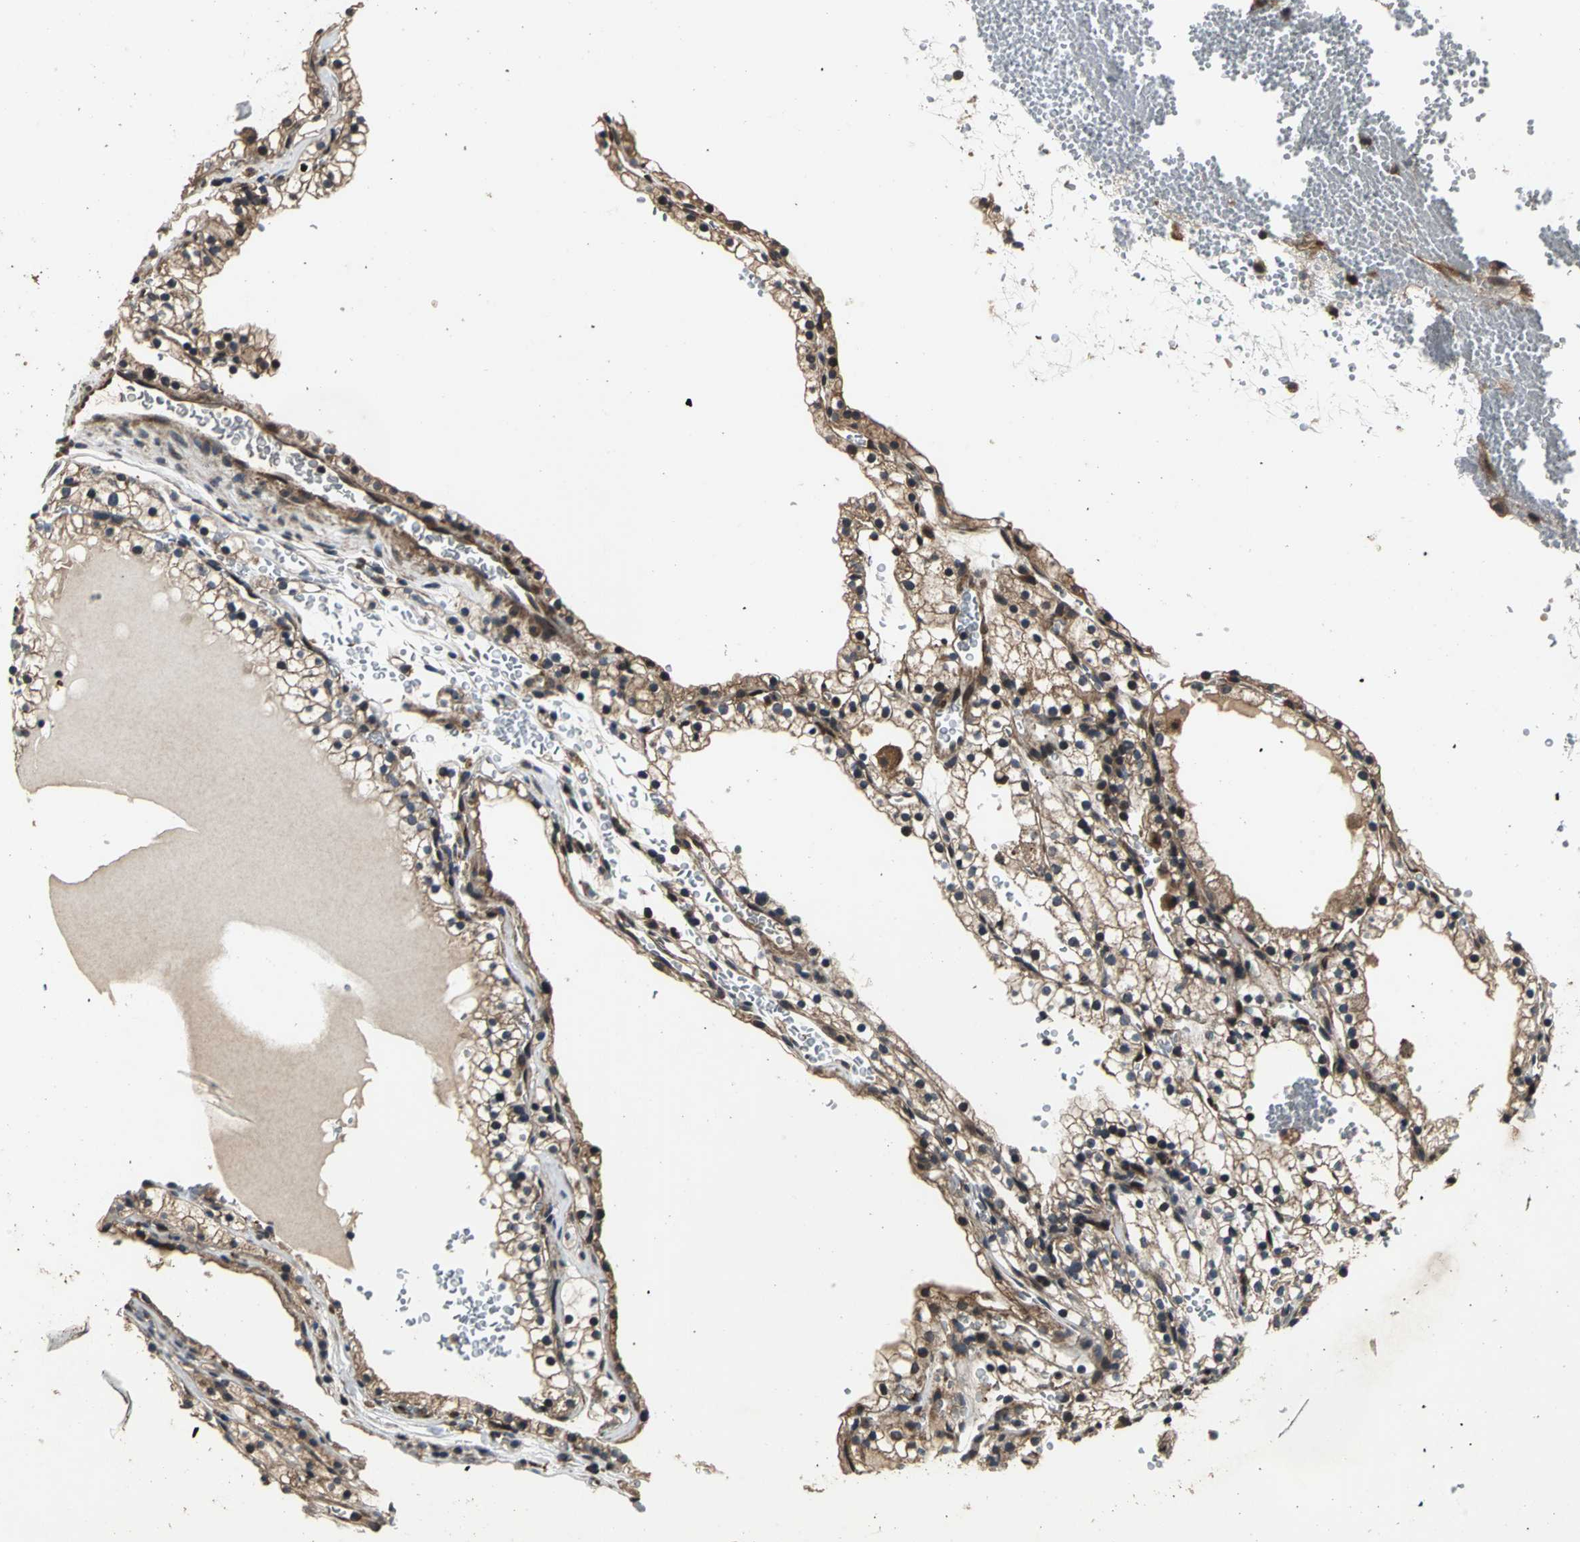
{"staining": {"intensity": "strong", "quantity": ">75%", "location": "cytoplasmic/membranous,nuclear"}, "tissue": "renal cancer", "cell_type": "Tumor cells", "image_type": "cancer", "snomed": [{"axis": "morphology", "description": "Adenocarcinoma, NOS"}, {"axis": "topography", "description": "Kidney"}], "caption": "Protein analysis of renal cancer (adenocarcinoma) tissue reveals strong cytoplasmic/membranous and nuclear expression in about >75% of tumor cells.", "gene": "EIF2B2", "patient": {"sex": "female", "age": 41}}